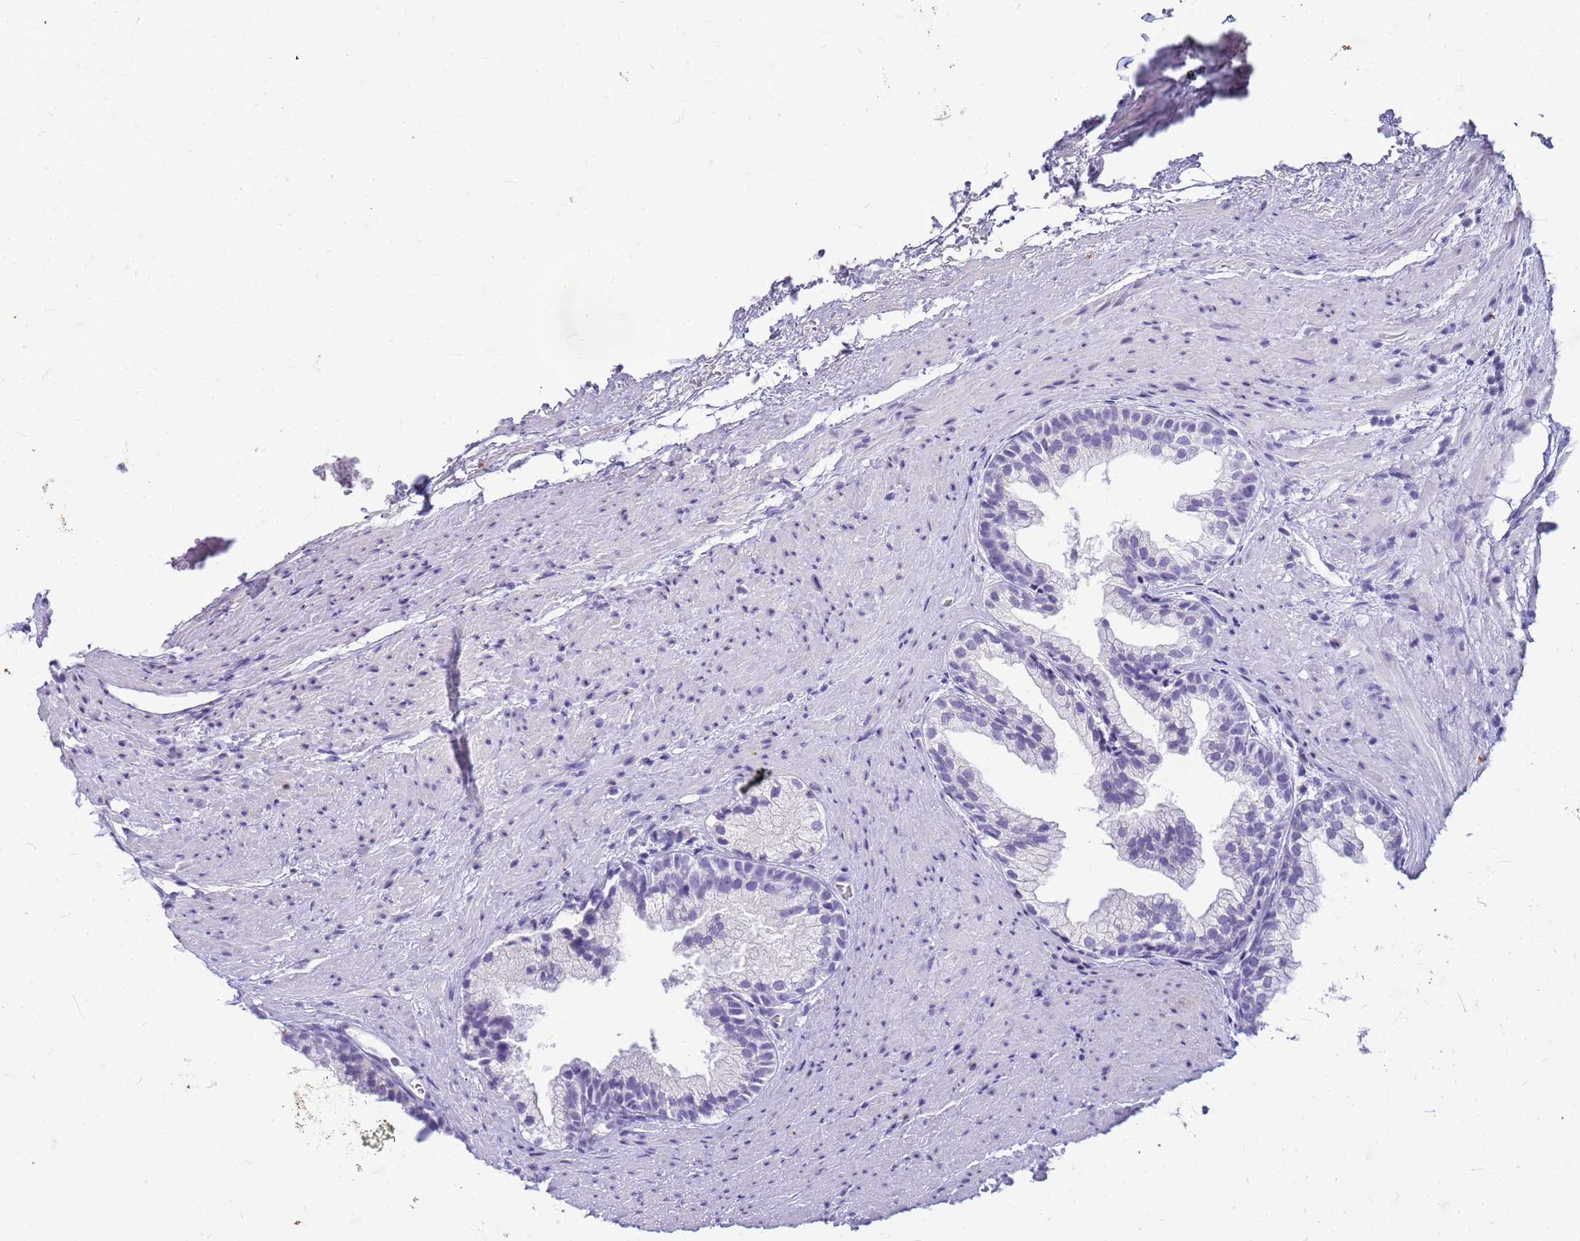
{"staining": {"intensity": "negative", "quantity": "none", "location": "none"}, "tissue": "prostate", "cell_type": "Glandular cells", "image_type": "normal", "snomed": [{"axis": "morphology", "description": "Normal tissue, NOS"}, {"axis": "topography", "description": "Prostate"}], "caption": "Immunohistochemical staining of benign human prostate displays no significant staining in glandular cells. (Brightfield microscopy of DAB IHC at high magnification).", "gene": "CFAP100", "patient": {"sex": "male", "age": 76}}